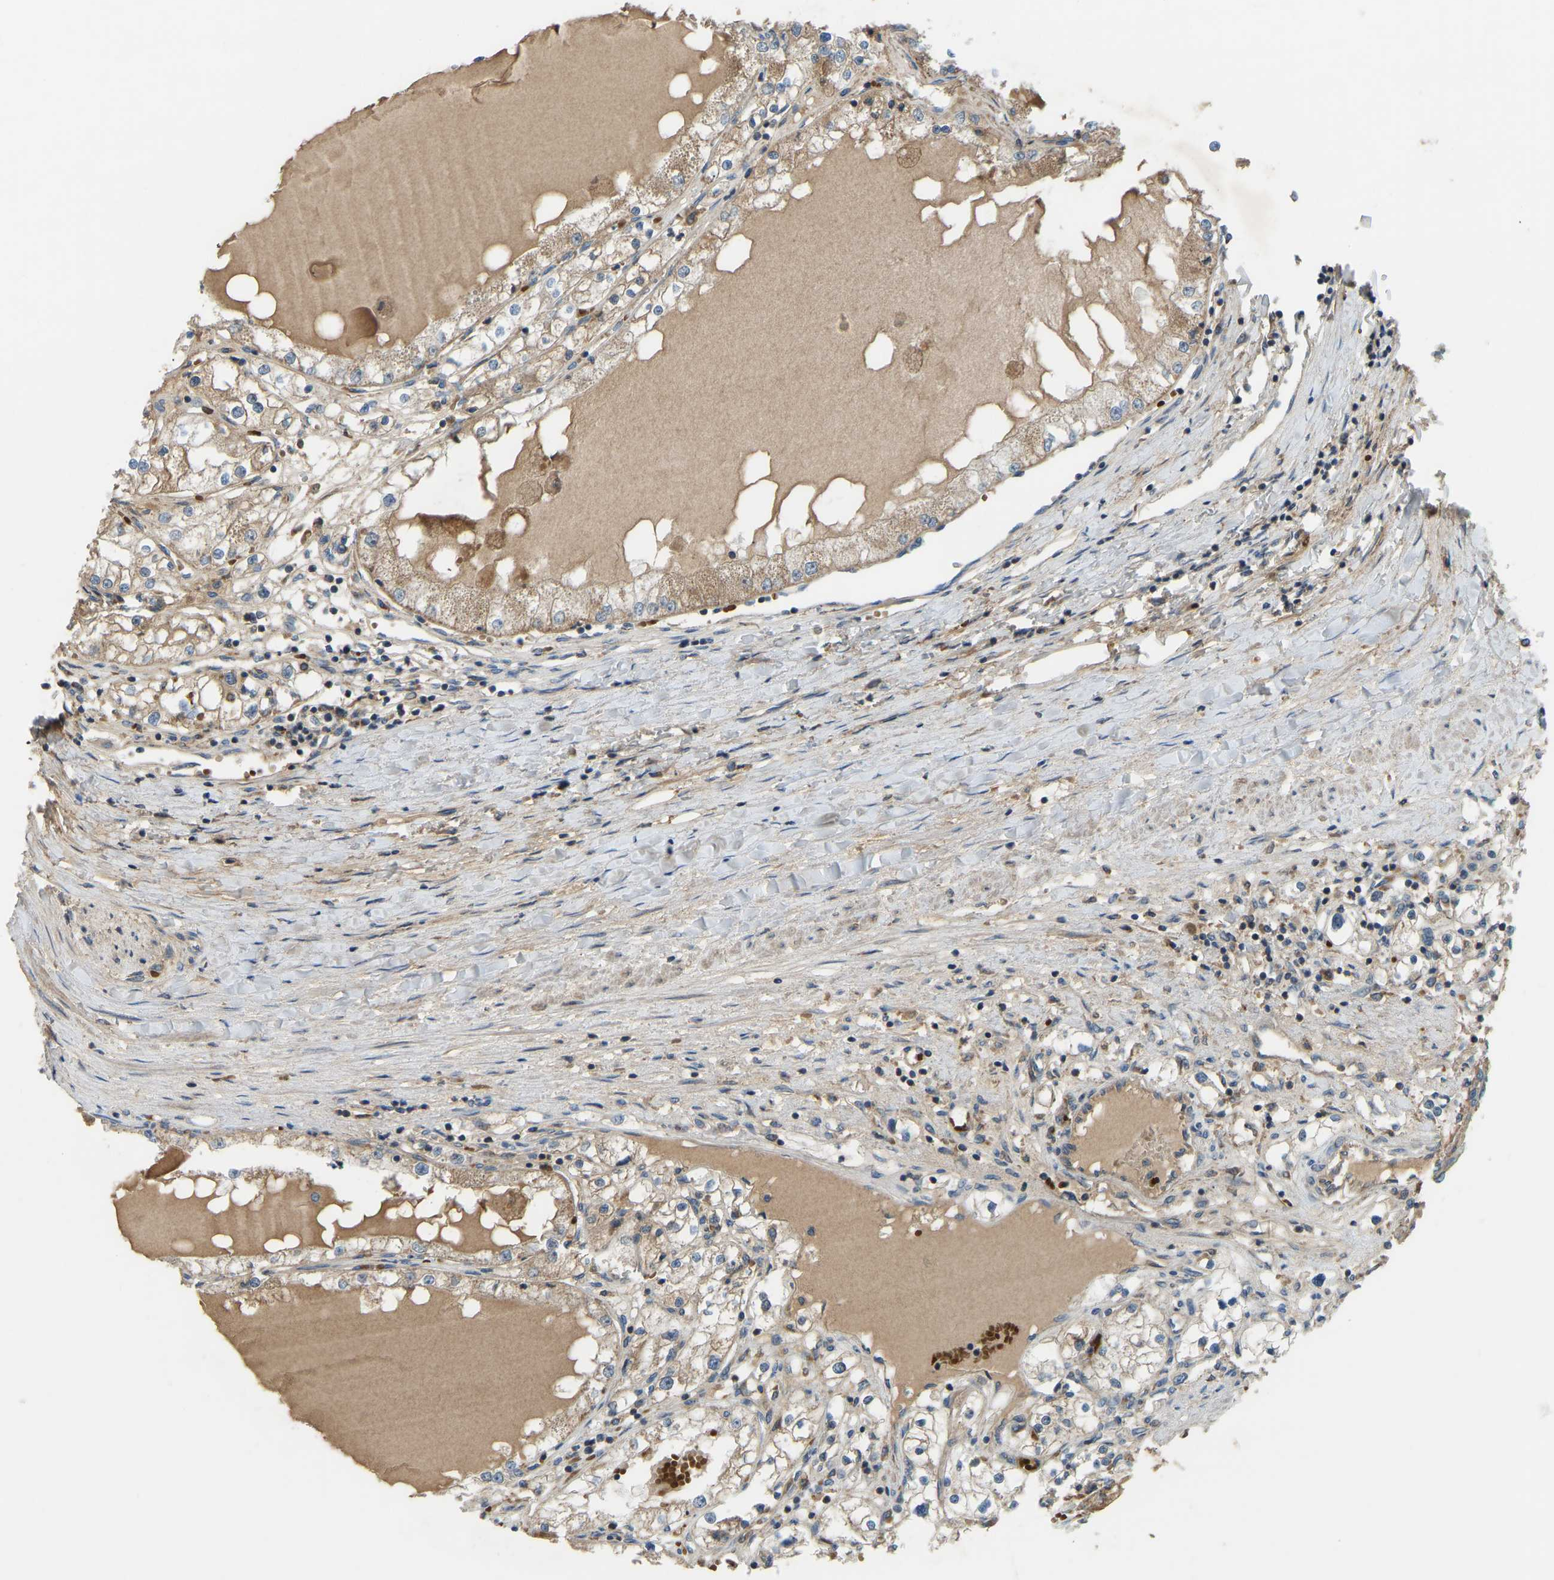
{"staining": {"intensity": "weak", "quantity": ">75%", "location": "cytoplasmic/membranous"}, "tissue": "renal cancer", "cell_type": "Tumor cells", "image_type": "cancer", "snomed": [{"axis": "morphology", "description": "Adenocarcinoma, NOS"}, {"axis": "topography", "description": "Kidney"}], "caption": "A low amount of weak cytoplasmic/membranous positivity is appreciated in approximately >75% of tumor cells in renal adenocarcinoma tissue. (Brightfield microscopy of DAB IHC at high magnification).", "gene": "ZNF71", "patient": {"sex": "male", "age": 68}}